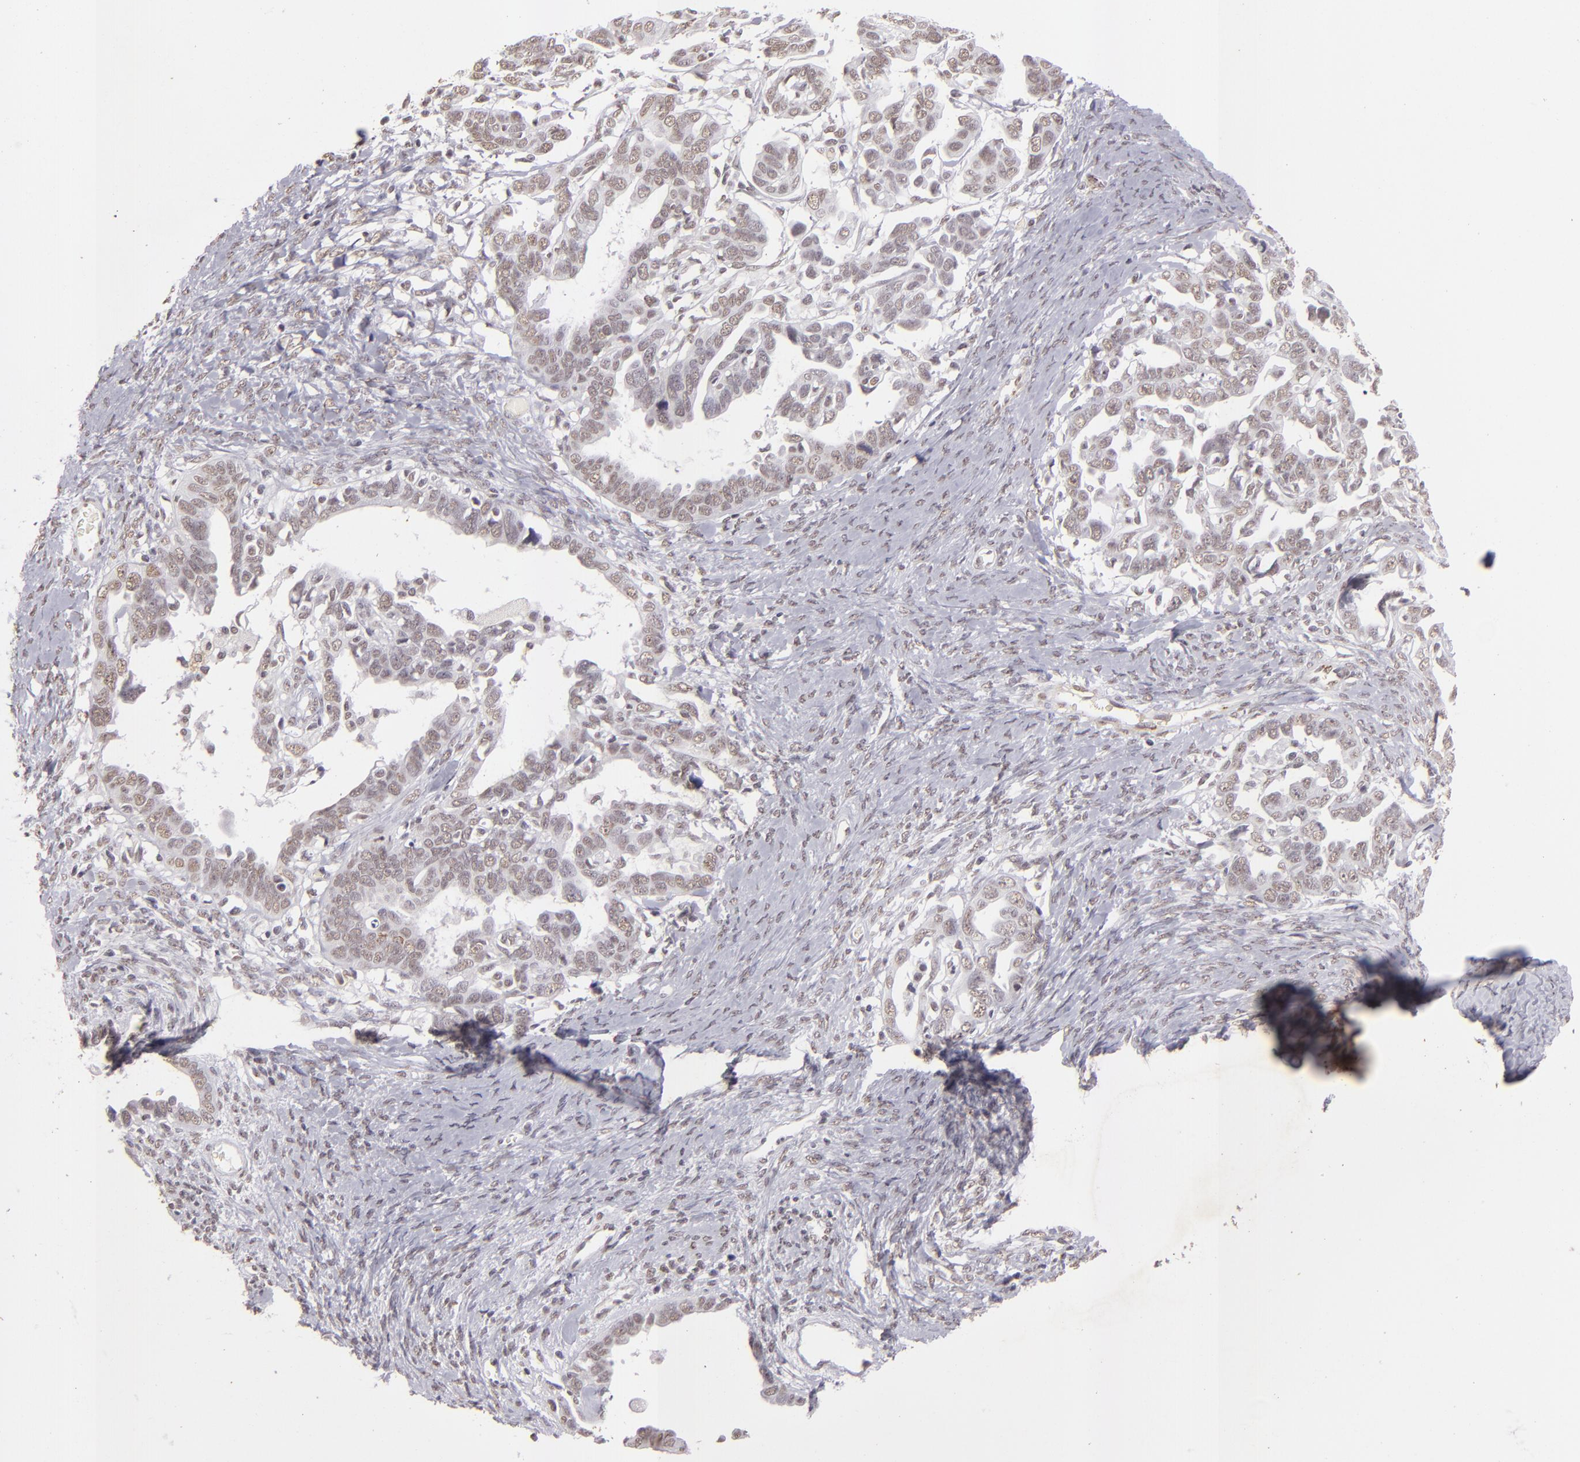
{"staining": {"intensity": "negative", "quantity": "none", "location": "none"}, "tissue": "ovarian cancer", "cell_type": "Tumor cells", "image_type": "cancer", "snomed": [{"axis": "morphology", "description": "Cystadenocarcinoma, serous, NOS"}, {"axis": "topography", "description": "Ovary"}], "caption": "A histopathology image of serous cystadenocarcinoma (ovarian) stained for a protein exhibits no brown staining in tumor cells. (Brightfield microscopy of DAB (3,3'-diaminobenzidine) IHC at high magnification).", "gene": "CBX3", "patient": {"sex": "female", "age": 69}}